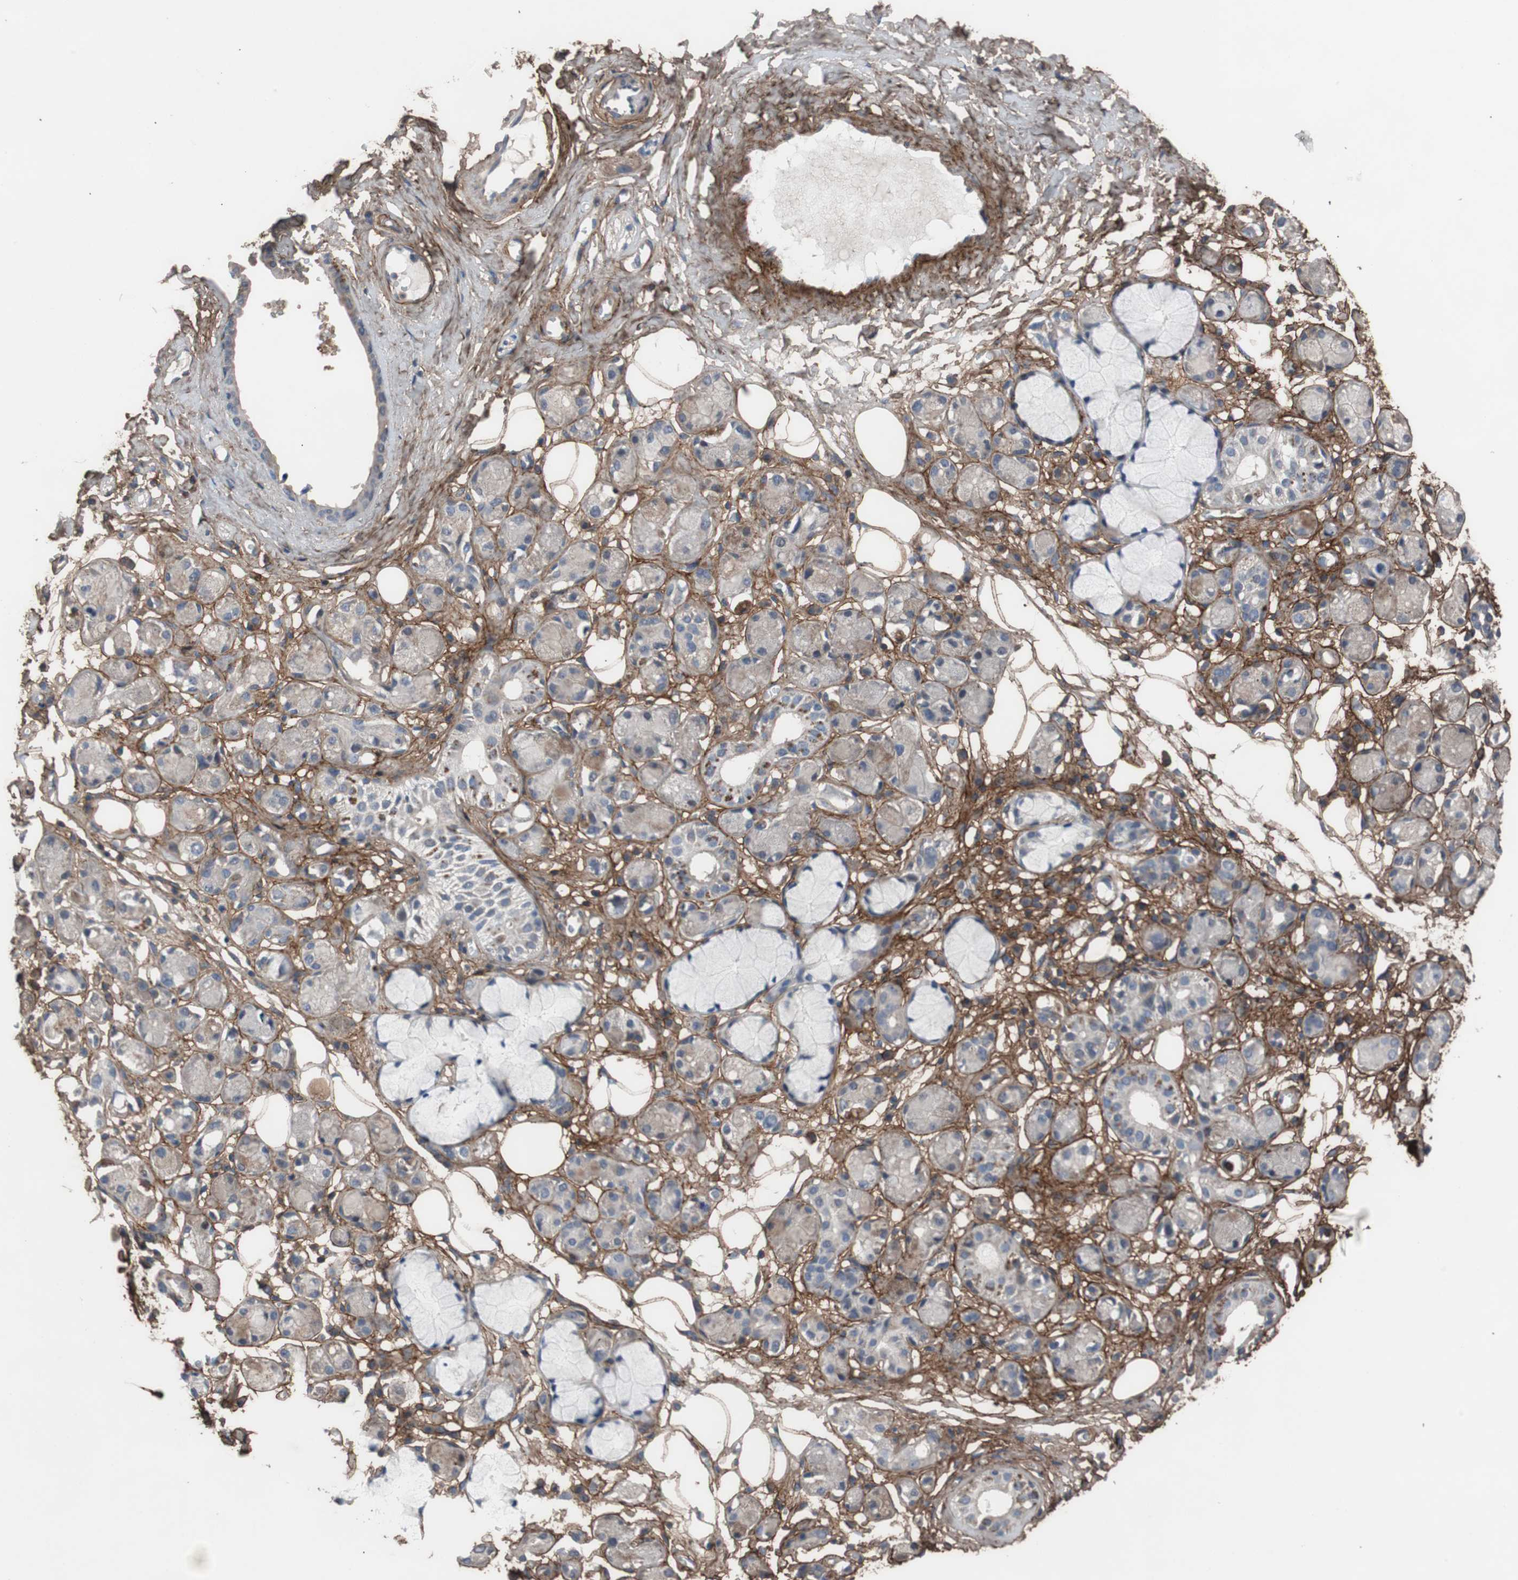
{"staining": {"intensity": "strong", "quantity": ">75%", "location": "cytoplasmic/membranous"}, "tissue": "adipose tissue", "cell_type": "Adipocytes", "image_type": "normal", "snomed": [{"axis": "morphology", "description": "Normal tissue, NOS"}, {"axis": "morphology", "description": "Inflammation, NOS"}, {"axis": "topography", "description": "Vascular tissue"}, {"axis": "topography", "description": "Salivary gland"}], "caption": "Protein expression analysis of normal human adipose tissue reveals strong cytoplasmic/membranous staining in approximately >75% of adipocytes. Using DAB (3,3'-diaminobenzidine) (brown) and hematoxylin (blue) stains, captured at high magnification using brightfield microscopy.", "gene": "COL6A2", "patient": {"sex": "female", "age": 75}}